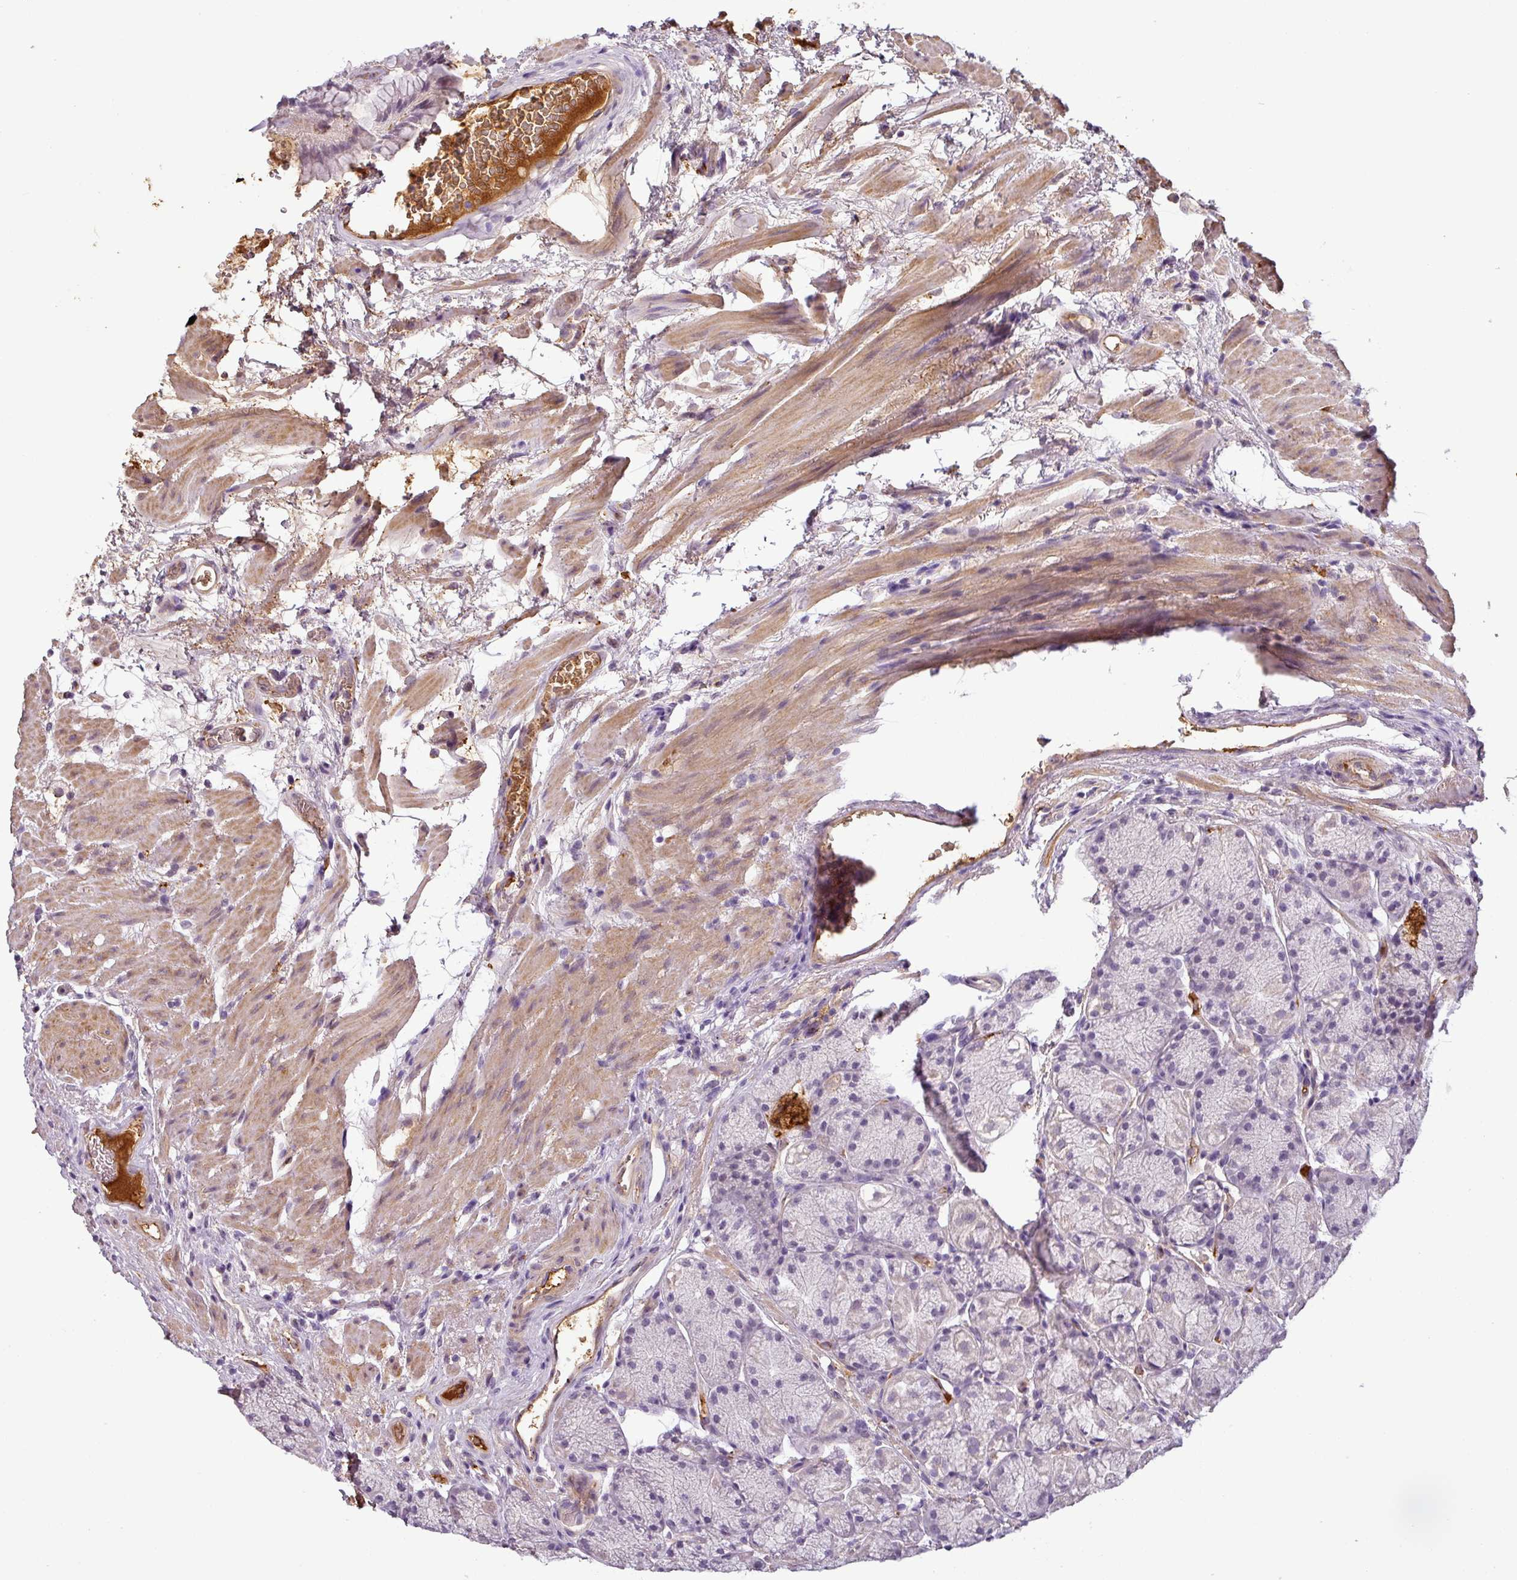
{"staining": {"intensity": "weak", "quantity": "<25%", "location": "cytoplasmic/membranous"}, "tissue": "stomach", "cell_type": "Glandular cells", "image_type": "normal", "snomed": [{"axis": "morphology", "description": "Normal tissue, NOS"}, {"axis": "topography", "description": "Stomach"}], "caption": "IHC micrograph of unremarkable human stomach stained for a protein (brown), which reveals no staining in glandular cells.", "gene": "APOC1", "patient": {"sex": "male", "age": 63}}